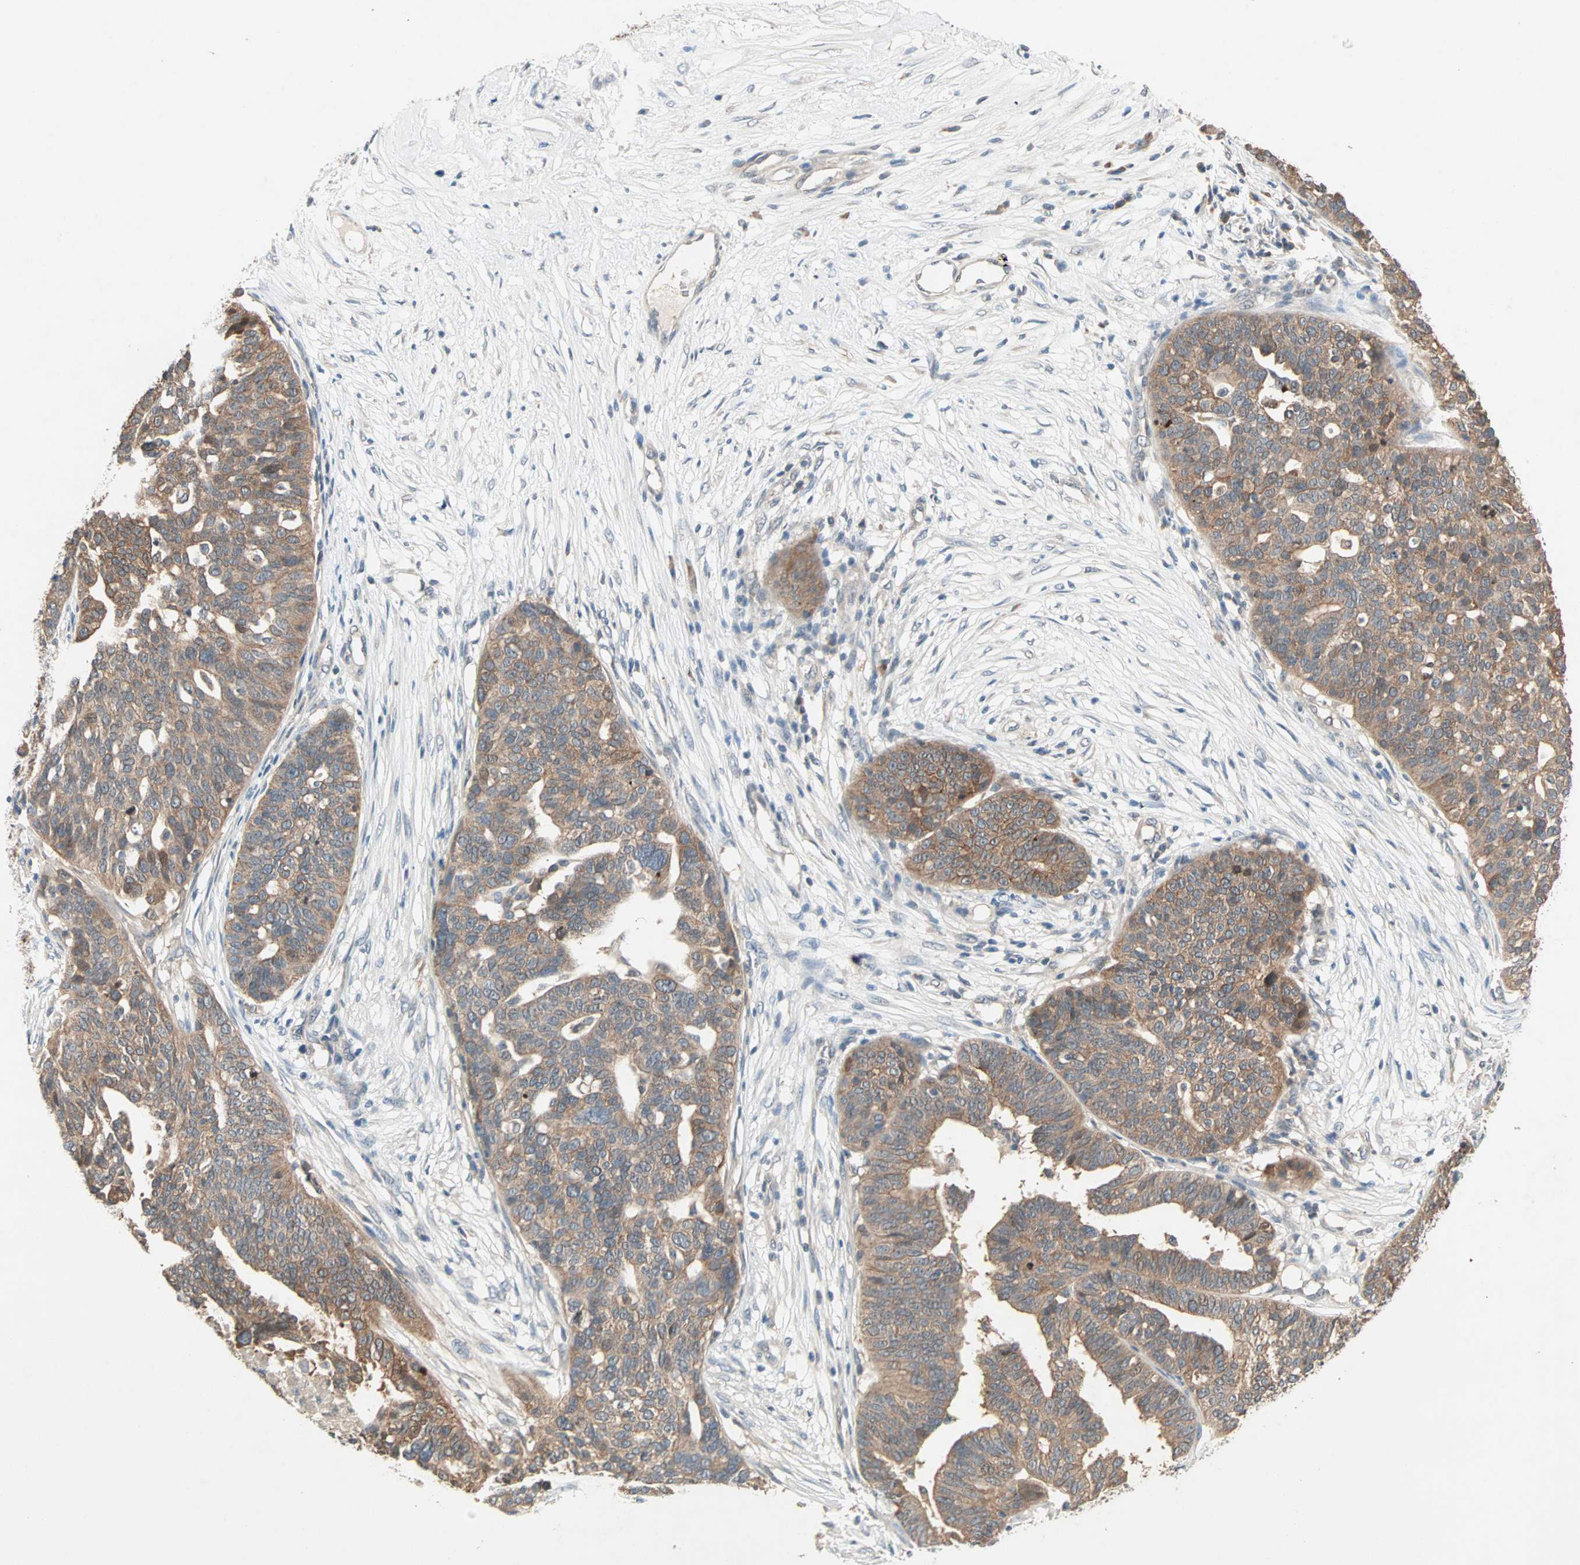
{"staining": {"intensity": "moderate", "quantity": ">75%", "location": "cytoplasmic/membranous"}, "tissue": "ovarian cancer", "cell_type": "Tumor cells", "image_type": "cancer", "snomed": [{"axis": "morphology", "description": "Cystadenocarcinoma, serous, NOS"}, {"axis": "topography", "description": "Ovary"}], "caption": "Protein staining of serous cystadenocarcinoma (ovarian) tissue demonstrates moderate cytoplasmic/membranous positivity in approximately >75% of tumor cells. The staining is performed using DAB brown chromogen to label protein expression. The nuclei are counter-stained blue using hematoxylin.", "gene": "TTF2", "patient": {"sex": "female", "age": 59}}